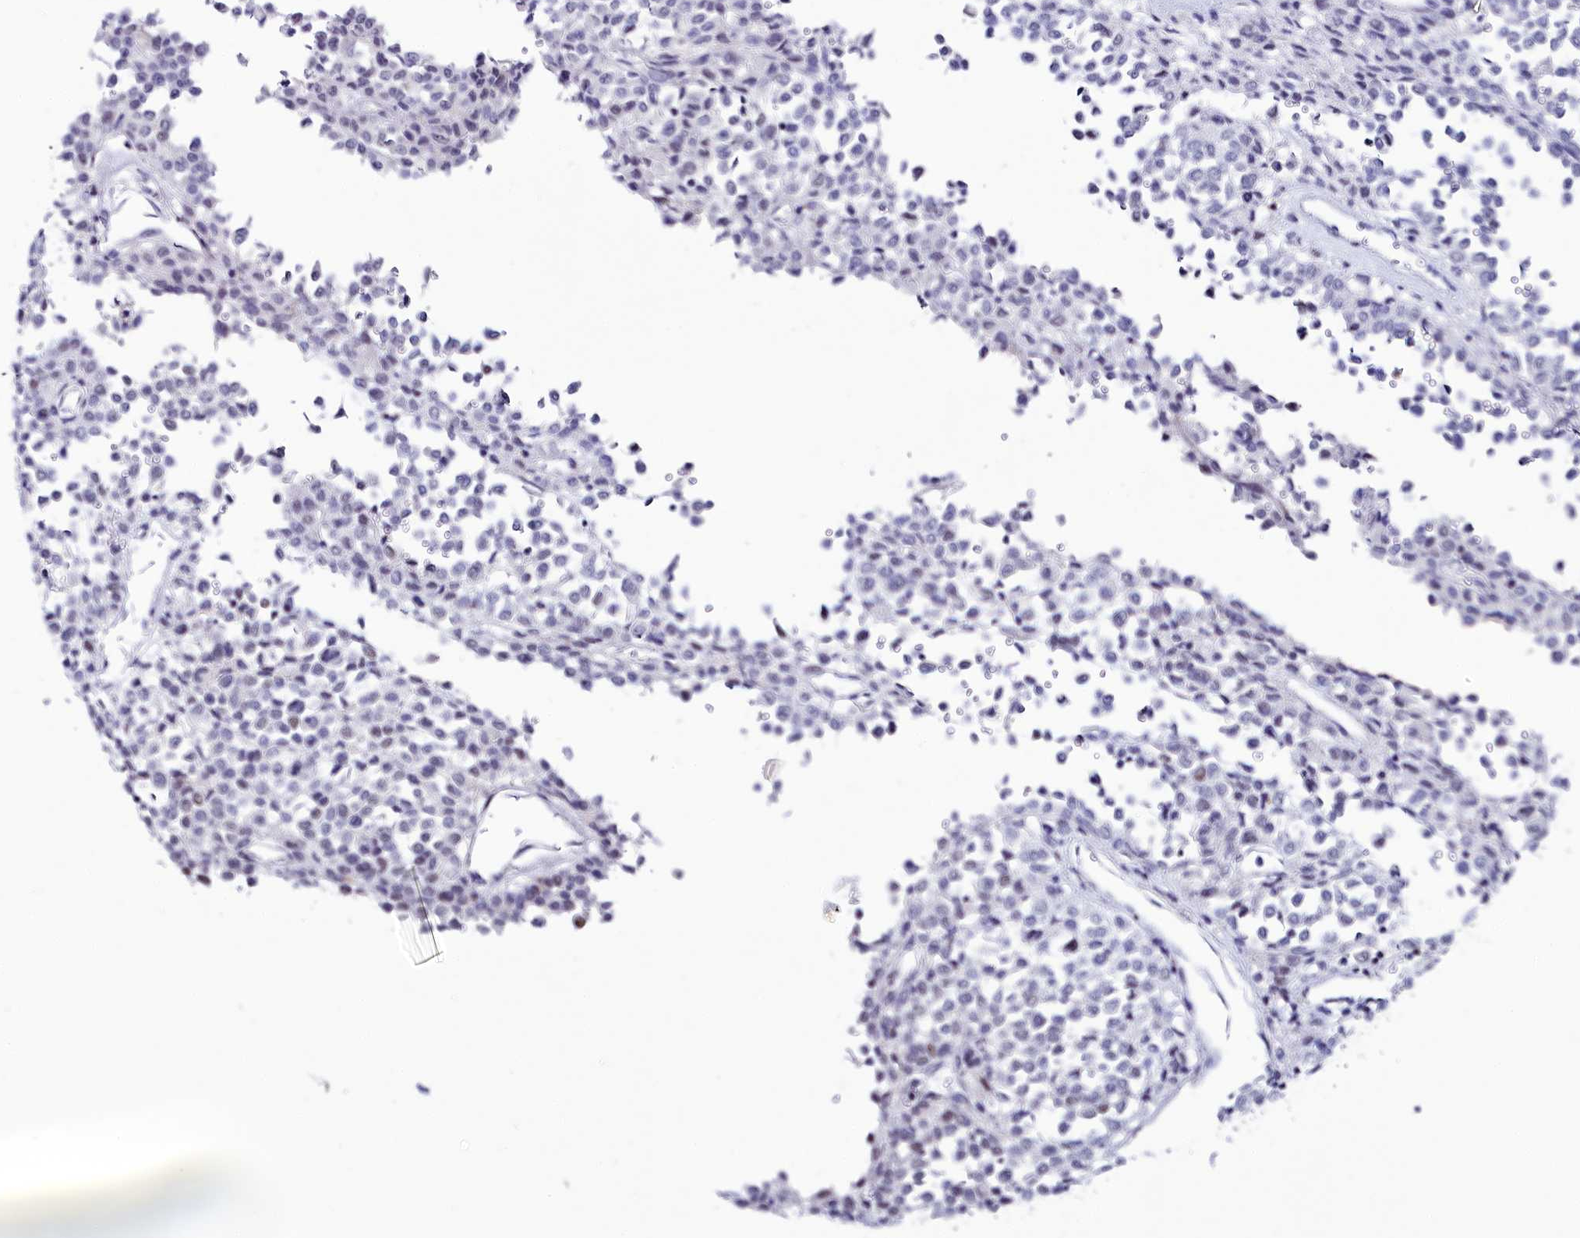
{"staining": {"intensity": "negative", "quantity": "none", "location": "none"}, "tissue": "melanoma", "cell_type": "Tumor cells", "image_type": "cancer", "snomed": [{"axis": "morphology", "description": "Malignant melanoma, Metastatic site"}, {"axis": "topography", "description": "Pancreas"}], "caption": "Human malignant melanoma (metastatic site) stained for a protein using IHC demonstrates no positivity in tumor cells.", "gene": "TCOF1", "patient": {"sex": "female", "age": 30}}